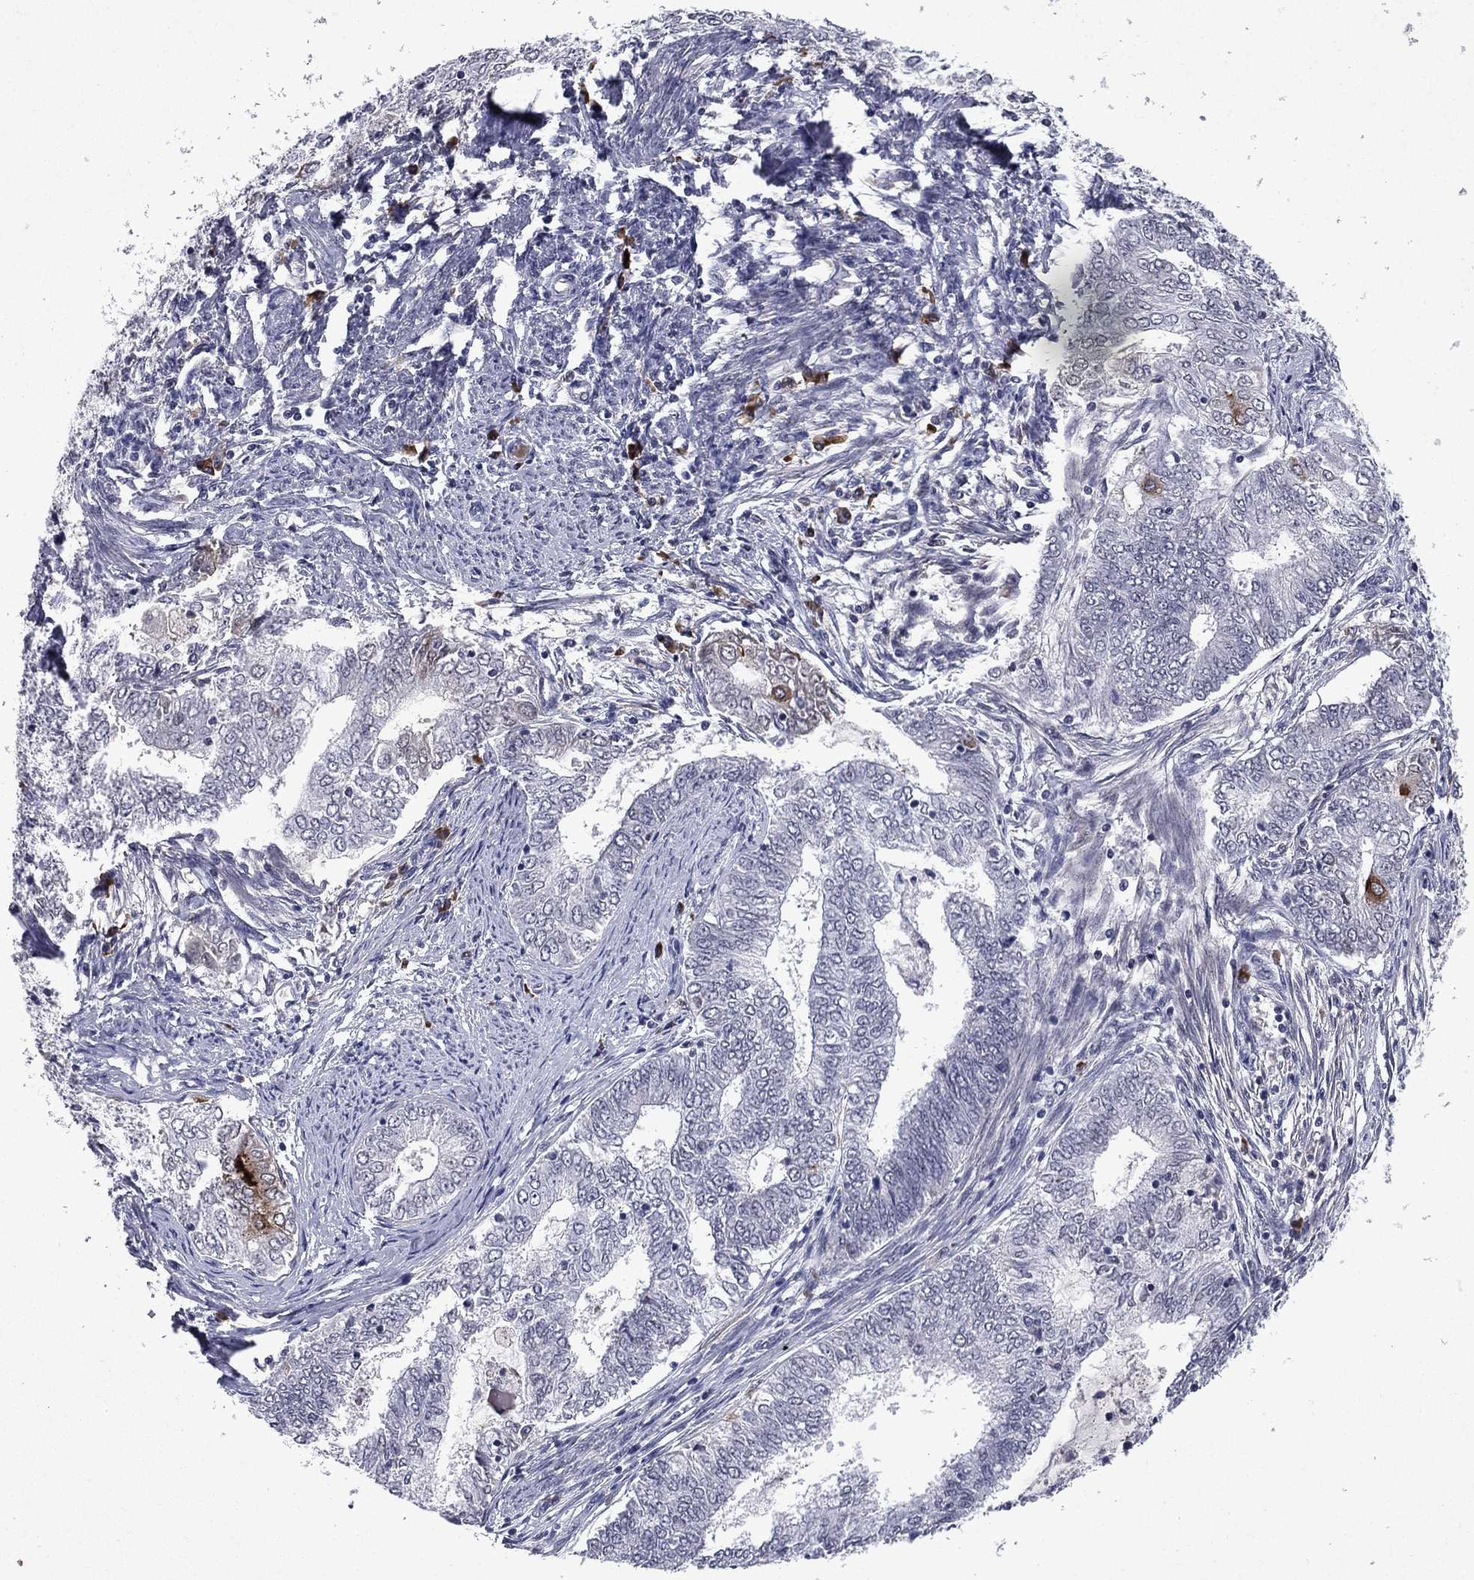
{"staining": {"intensity": "negative", "quantity": "none", "location": "none"}, "tissue": "endometrial cancer", "cell_type": "Tumor cells", "image_type": "cancer", "snomed": [{"axis": "morphology", "description": "Adenocarcinoma, NOS"}, {"axis": "topography", "description": "Endometrium"}], "caption": "Endometrial cancer was stained to show a protein in brown. There is no significant positivity in tumor cells. (DAB (3,3'-diaminobenzidine) immunohistochemistry (IHC) with hematoxylin counter stain).", "gene": "ECM1", "patient": {"sex": "female", "age": 62}}